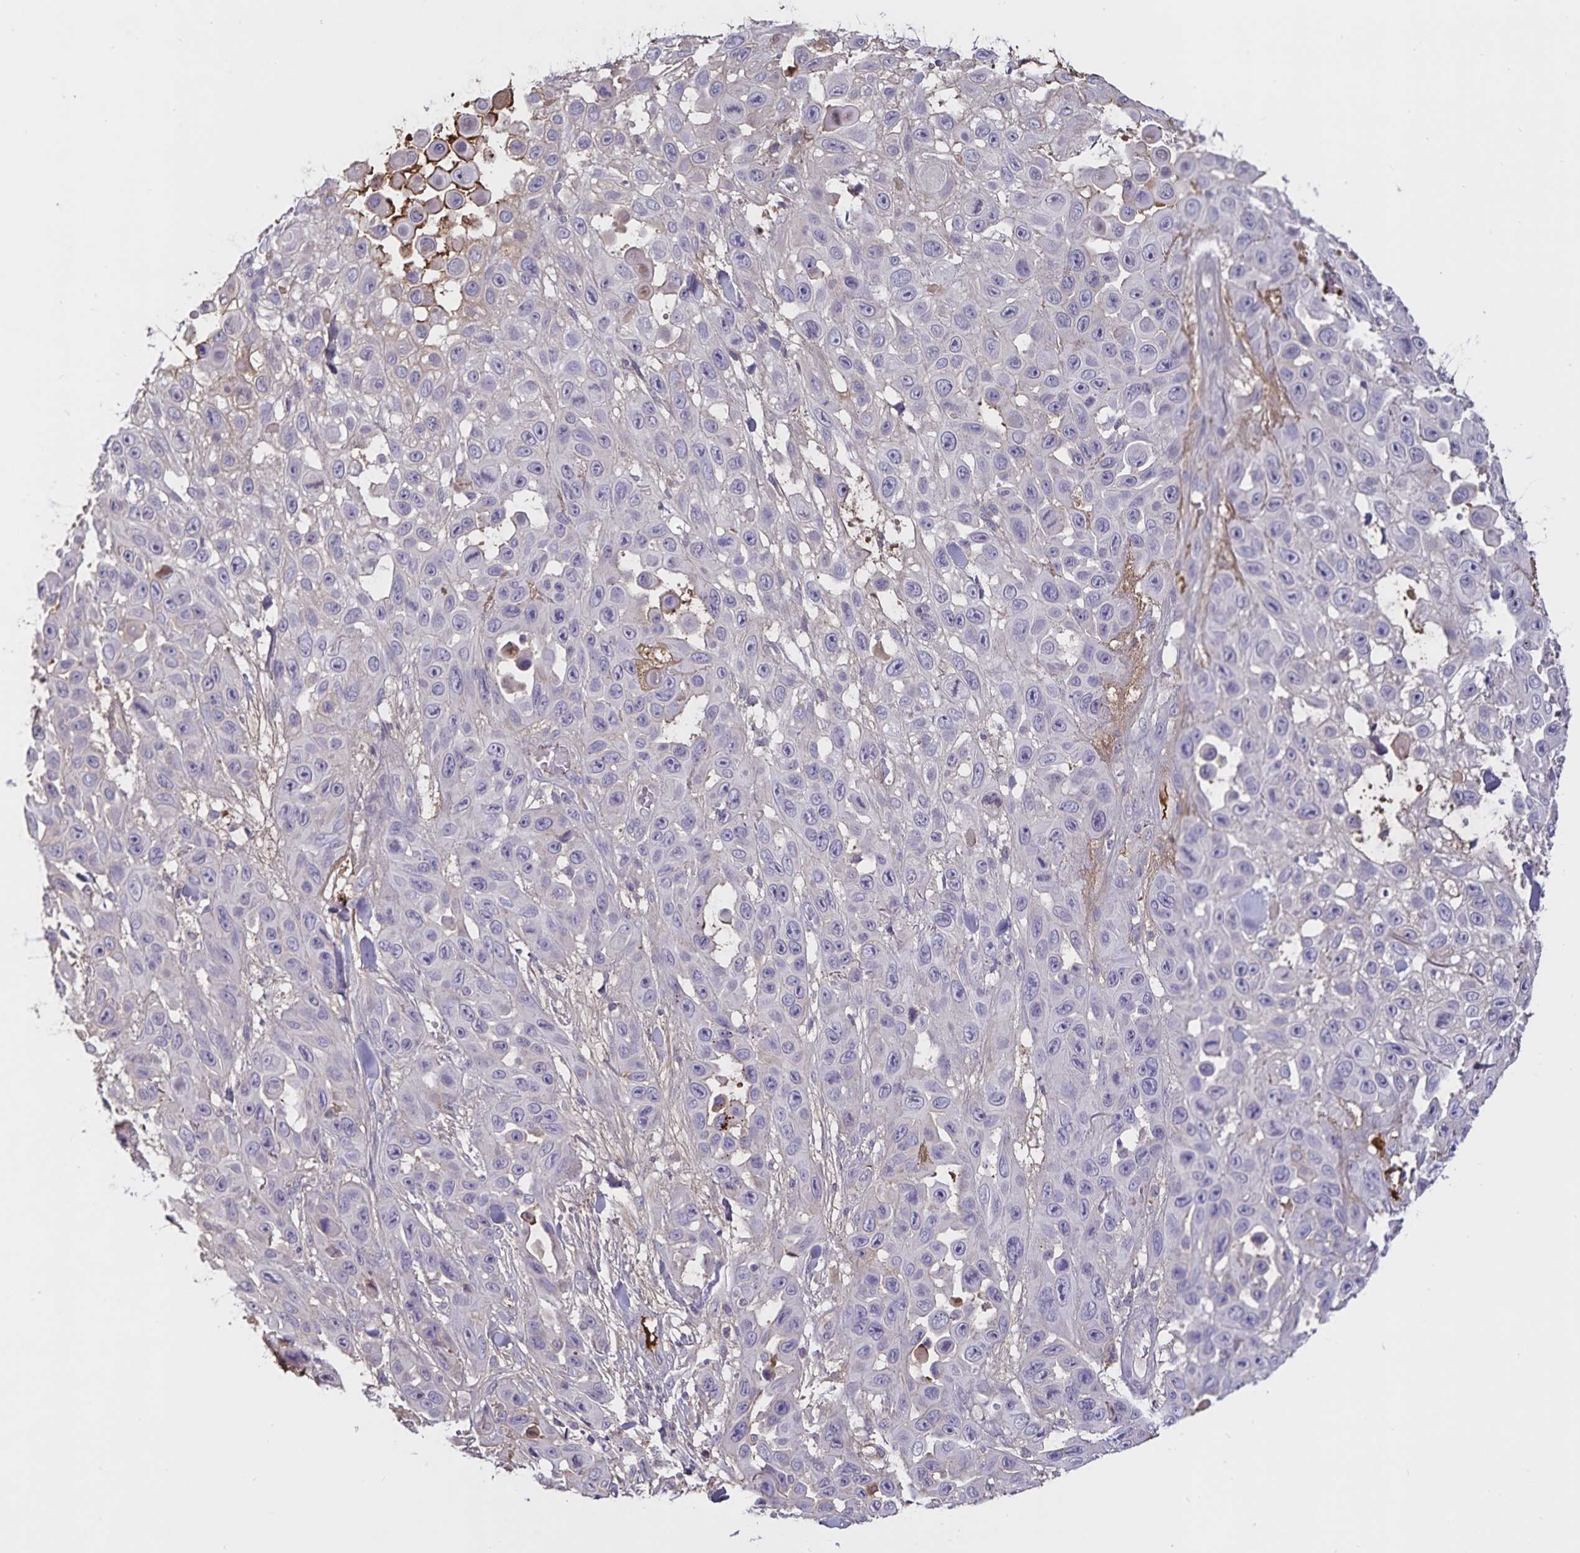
{"staining": {"intensity": "negative", "quantity": "none", "location": "none"}, "tissue": "skin cancer", "cell_type": "Tumor cells", "image_type": "cancer", "snomed": [{"axis": "morphology", "description": "Squamous cell carcinoma, NOS"}, {"axis": "topography", "description": "Skin"}], "caption": "This micrograph is of skin cancer (squamous cell carcinoma) stained with immunohistochemistry (IHC) to label a protein in brown with the nuclei are counter-stained blue. There is no positivity in tumor cells.", "gene": "FGG", "patient": {"sex": "male", "age": 81}}